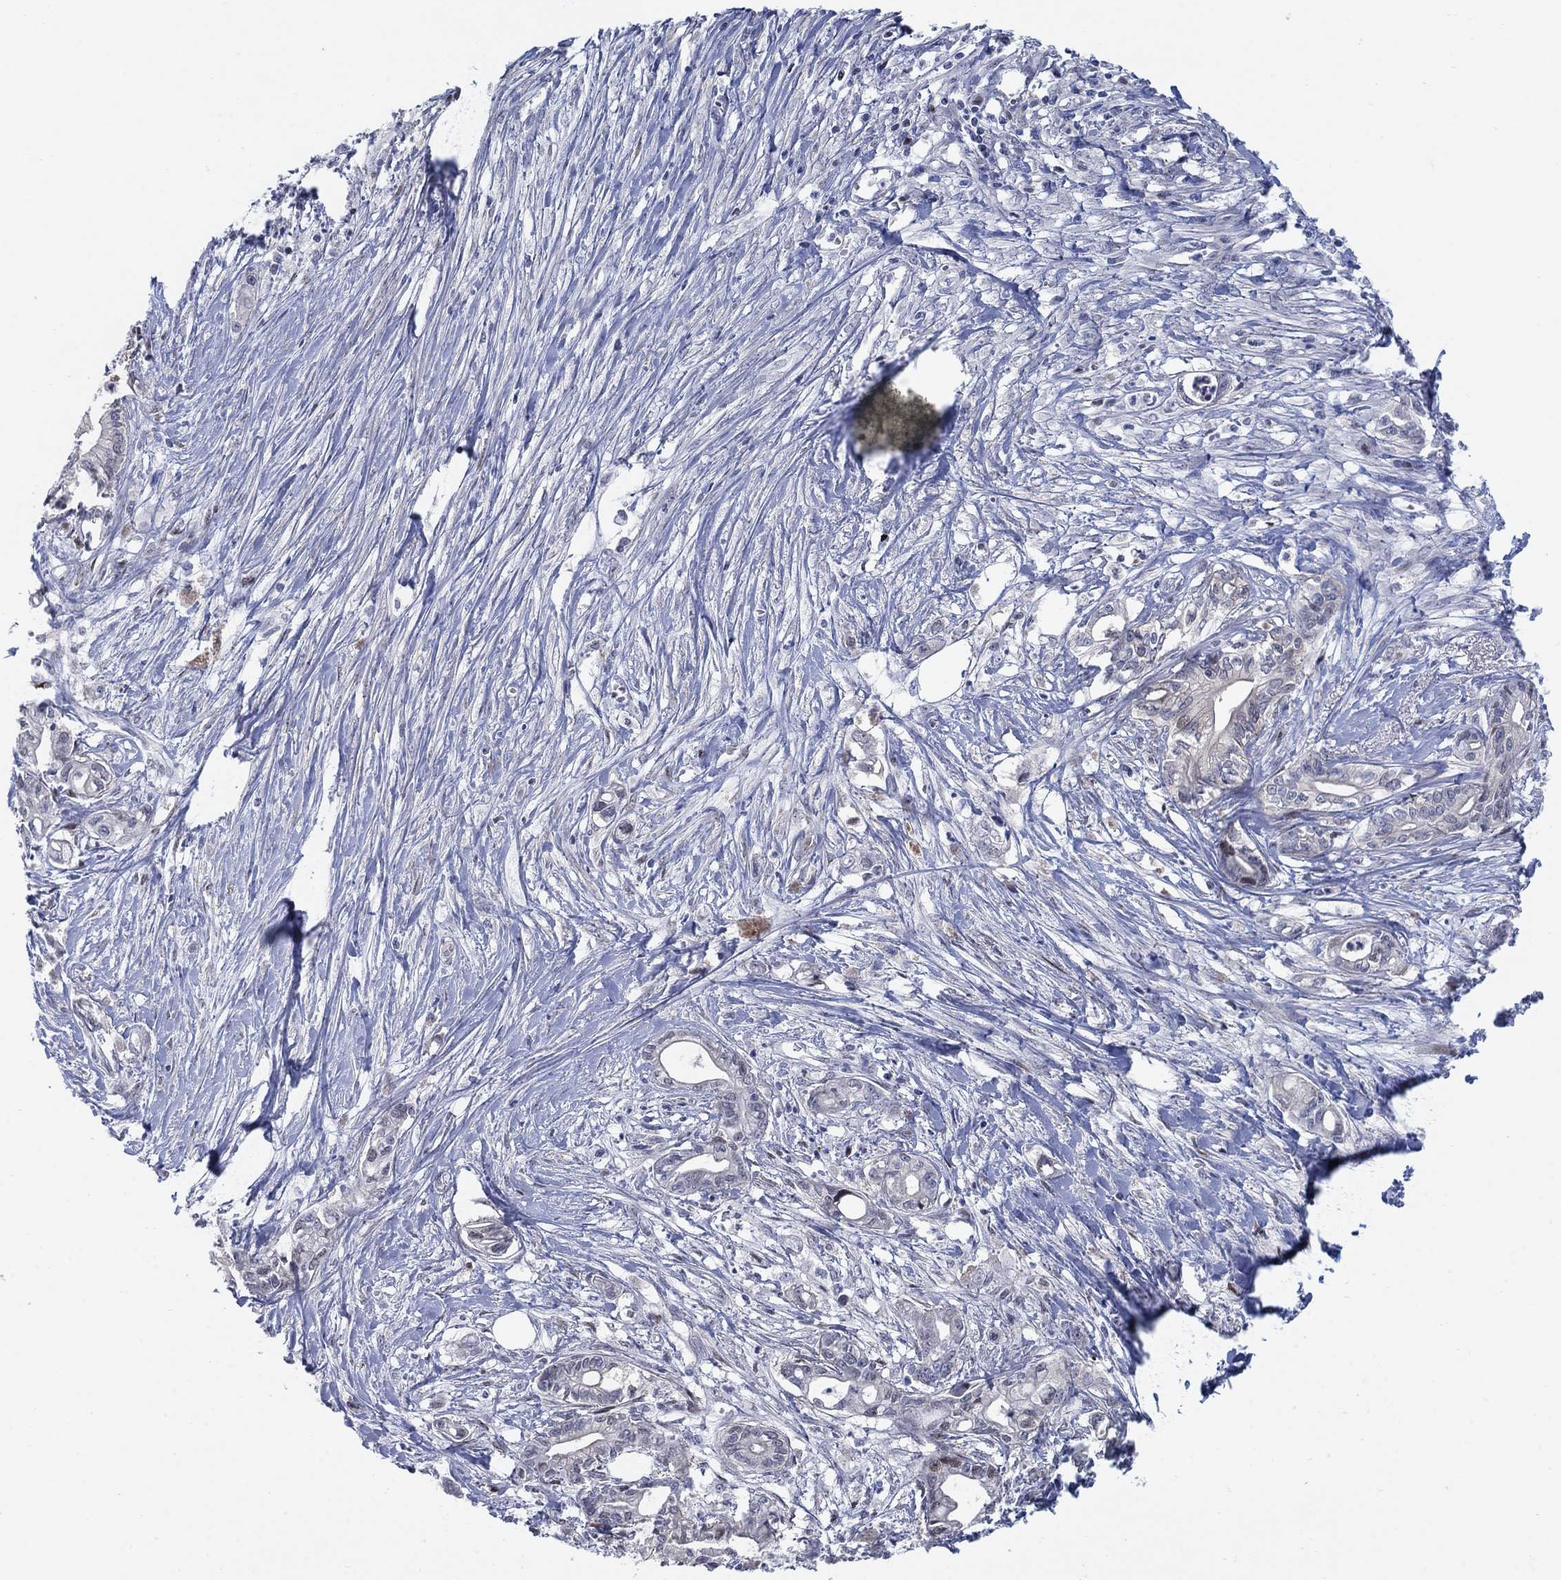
{"staining": {"intensity": "negative", "quantity": "none", "location": "none"}, "tissue": "pancreatic cancer", "cell_type": "Tumor cells", "image_type": "cancer", "snomed": [{"axis": "morphology", "description": "Adenocarcinoma, NOS"}, {"axis": "topography", "description": "Pancreas"}], "caption": "Tumor cells are negative for protein expression in human pancreatic cancer (adenocarcinoma).", "gene": "MYO3A", "patient": {"sex": "male", "age": 71}}